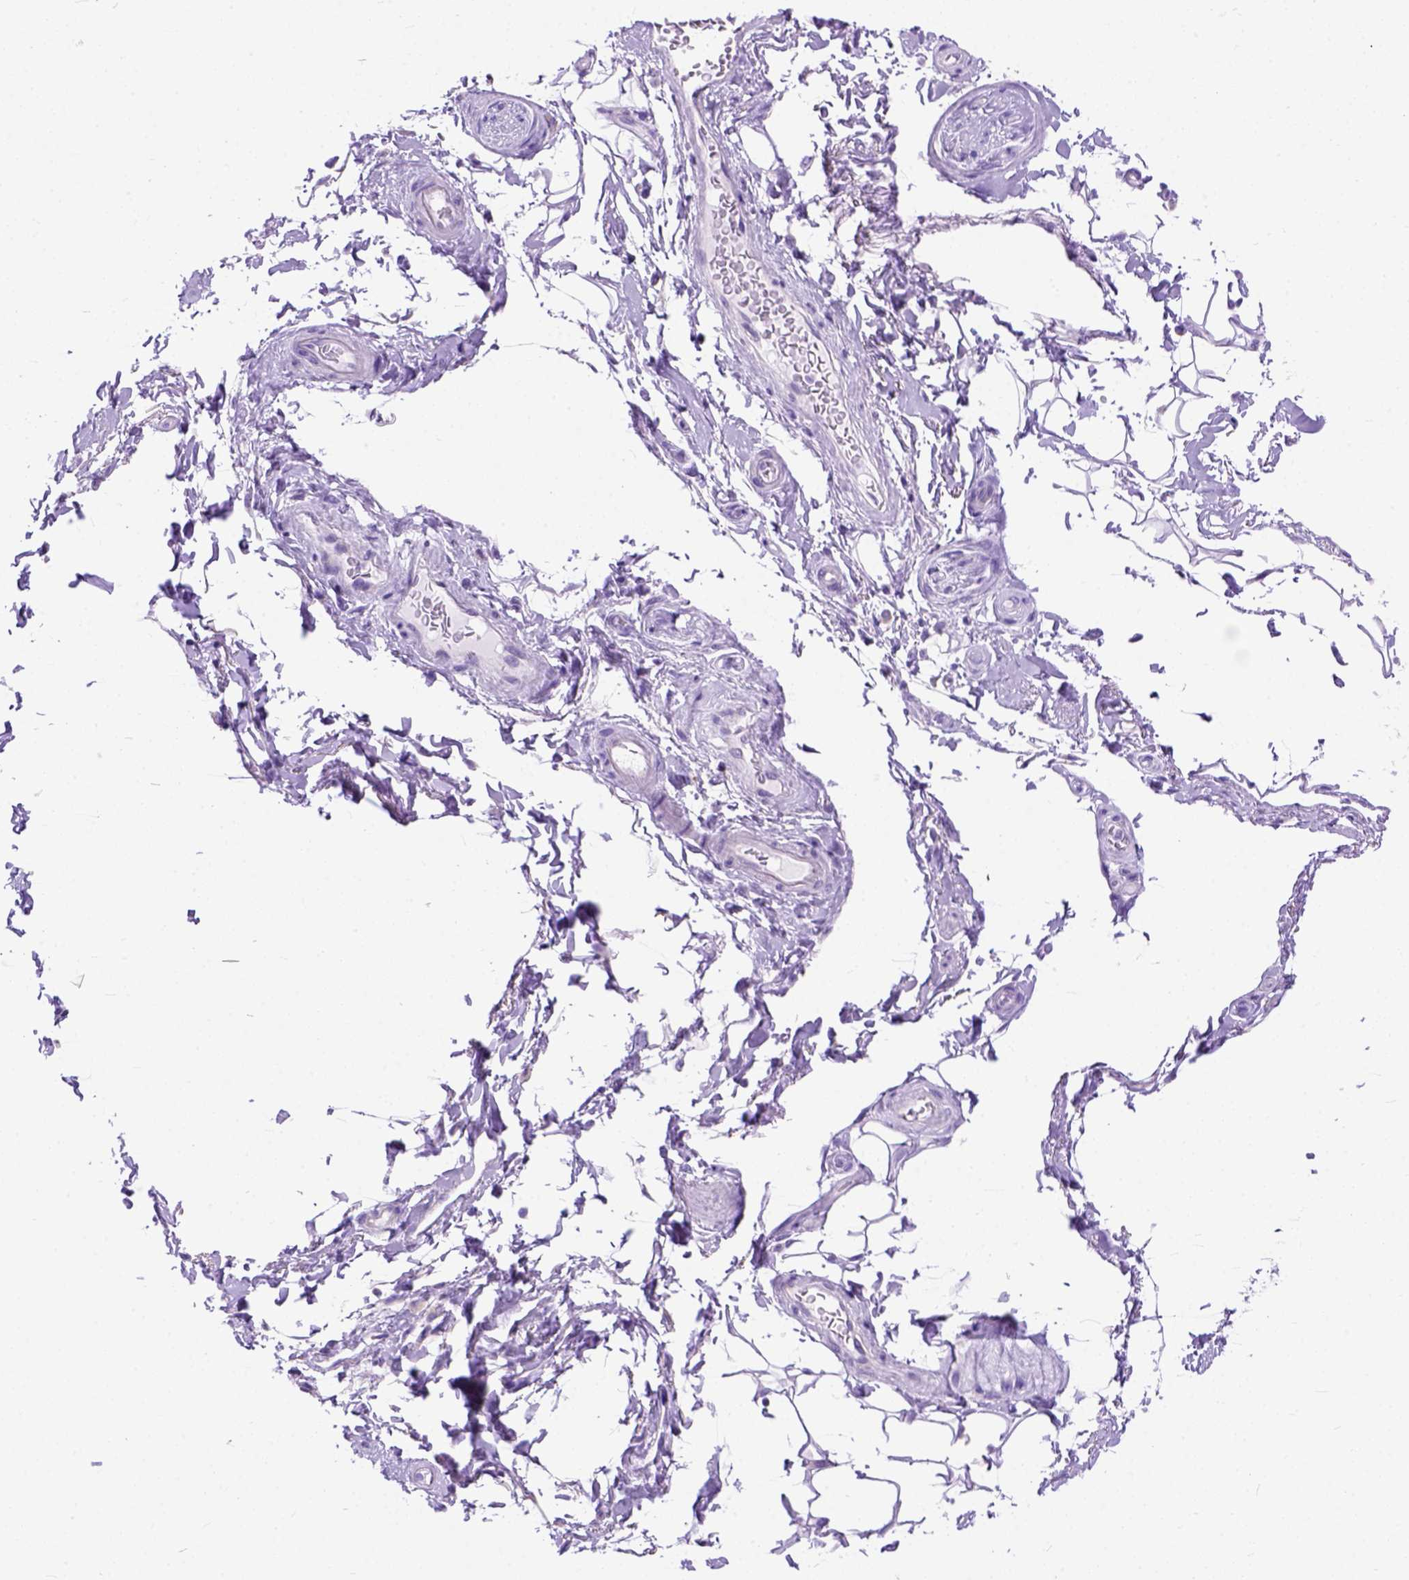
{"staining": {"intensity": "negative", "quantity": "none", "location": "none"}, "tissue": "adipose tissue", "cell_type": "Adipocytes", "image_type": "normal", "snomed": [{"axis": "morphology", "description": "Normal tissue, NOS"}, {"axis": "topography", "description": "Anal"}, {"axis": "topography", "description": "Peripheral nerve tissue"}], "caption": "Protein analysis of normal adipose tissue reveals no significant positivity in adipocytes.", "gene": "ODAD3", "patient": {"sex": "male", "age": 51}}